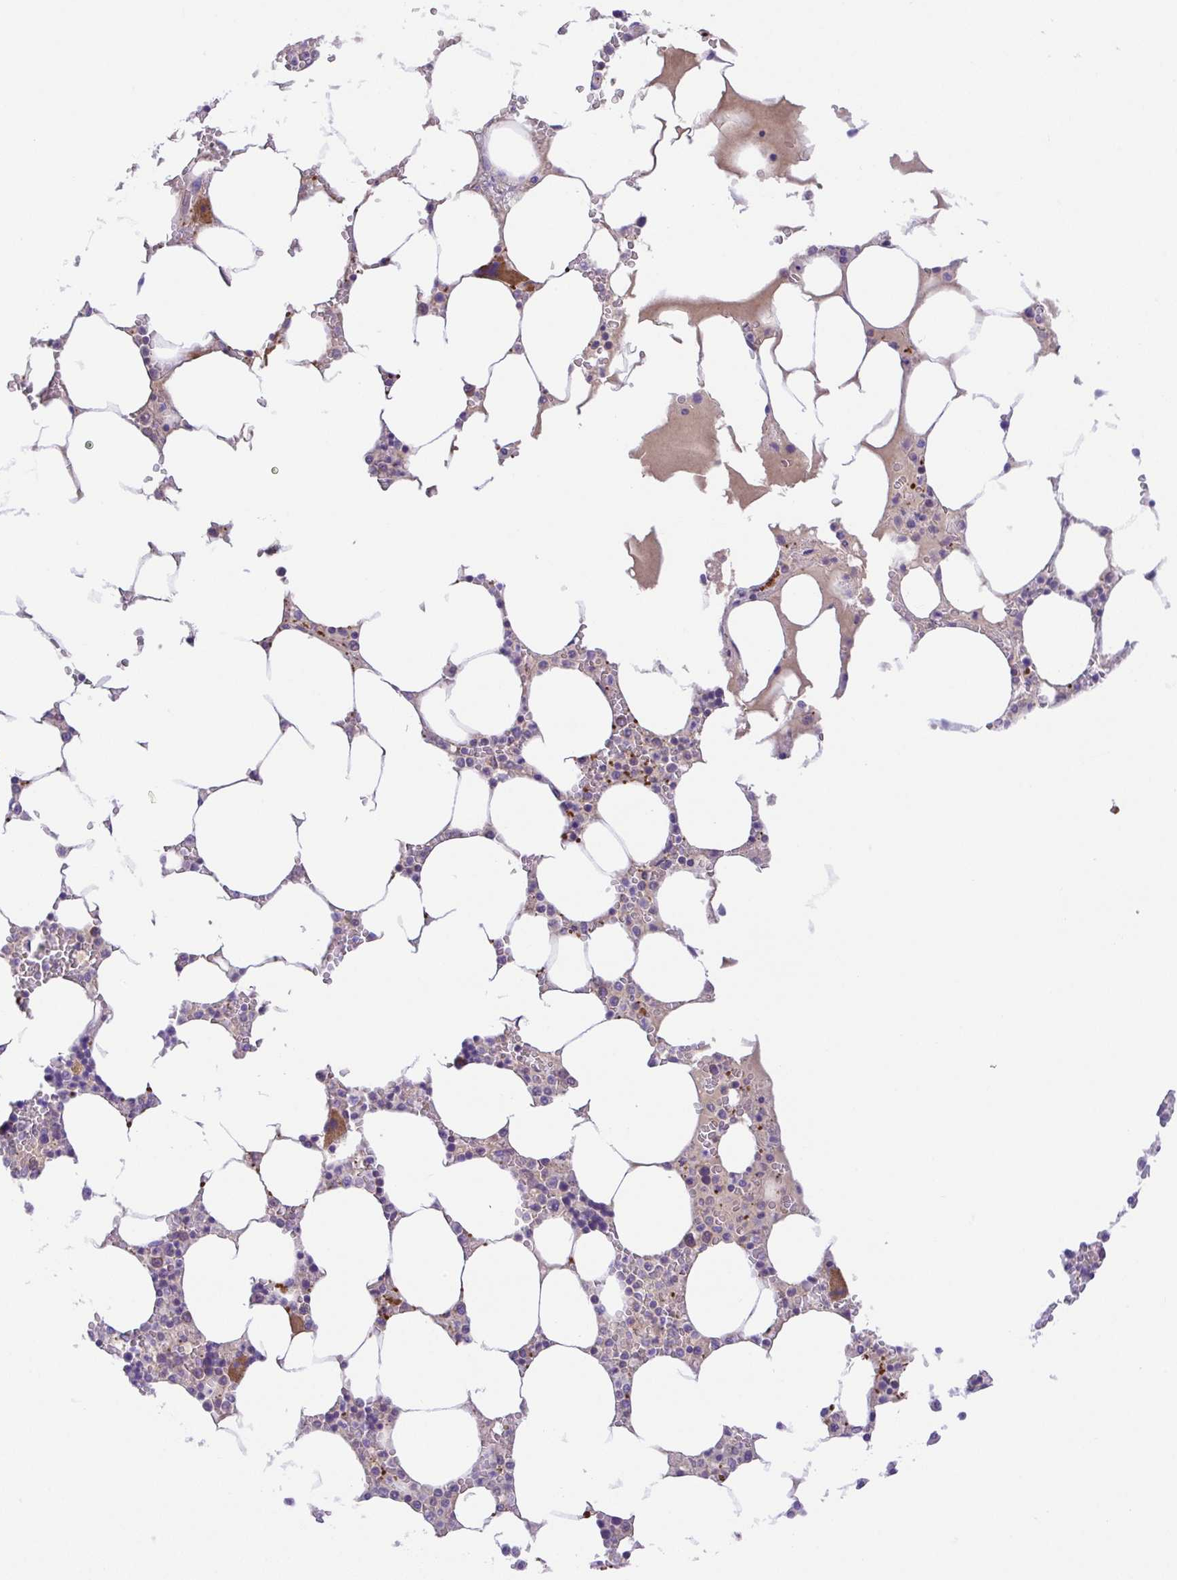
{"staining": {"intensity": "moderate", "quantity": "<25%", "location": "cytoplasmic/membranous"}, "tissue": "bone marrow", "cell_type": "Hematopoietic cells", "image_type": "normal", "snomed": [{"axis": "morphology", "description": "Normal tissue, NOS"}, {"axis": "topography", "description": "Bone marrow"}], "caption": "There is low levels of moderate cytoplasmic/membranous positivity in hematopoietic cells of normal bone marrow, as demonstrated by immunohistochemical staining (brown color).", "gene": "SLC13A1", "patient": {"sex": "male", "age": 64}}